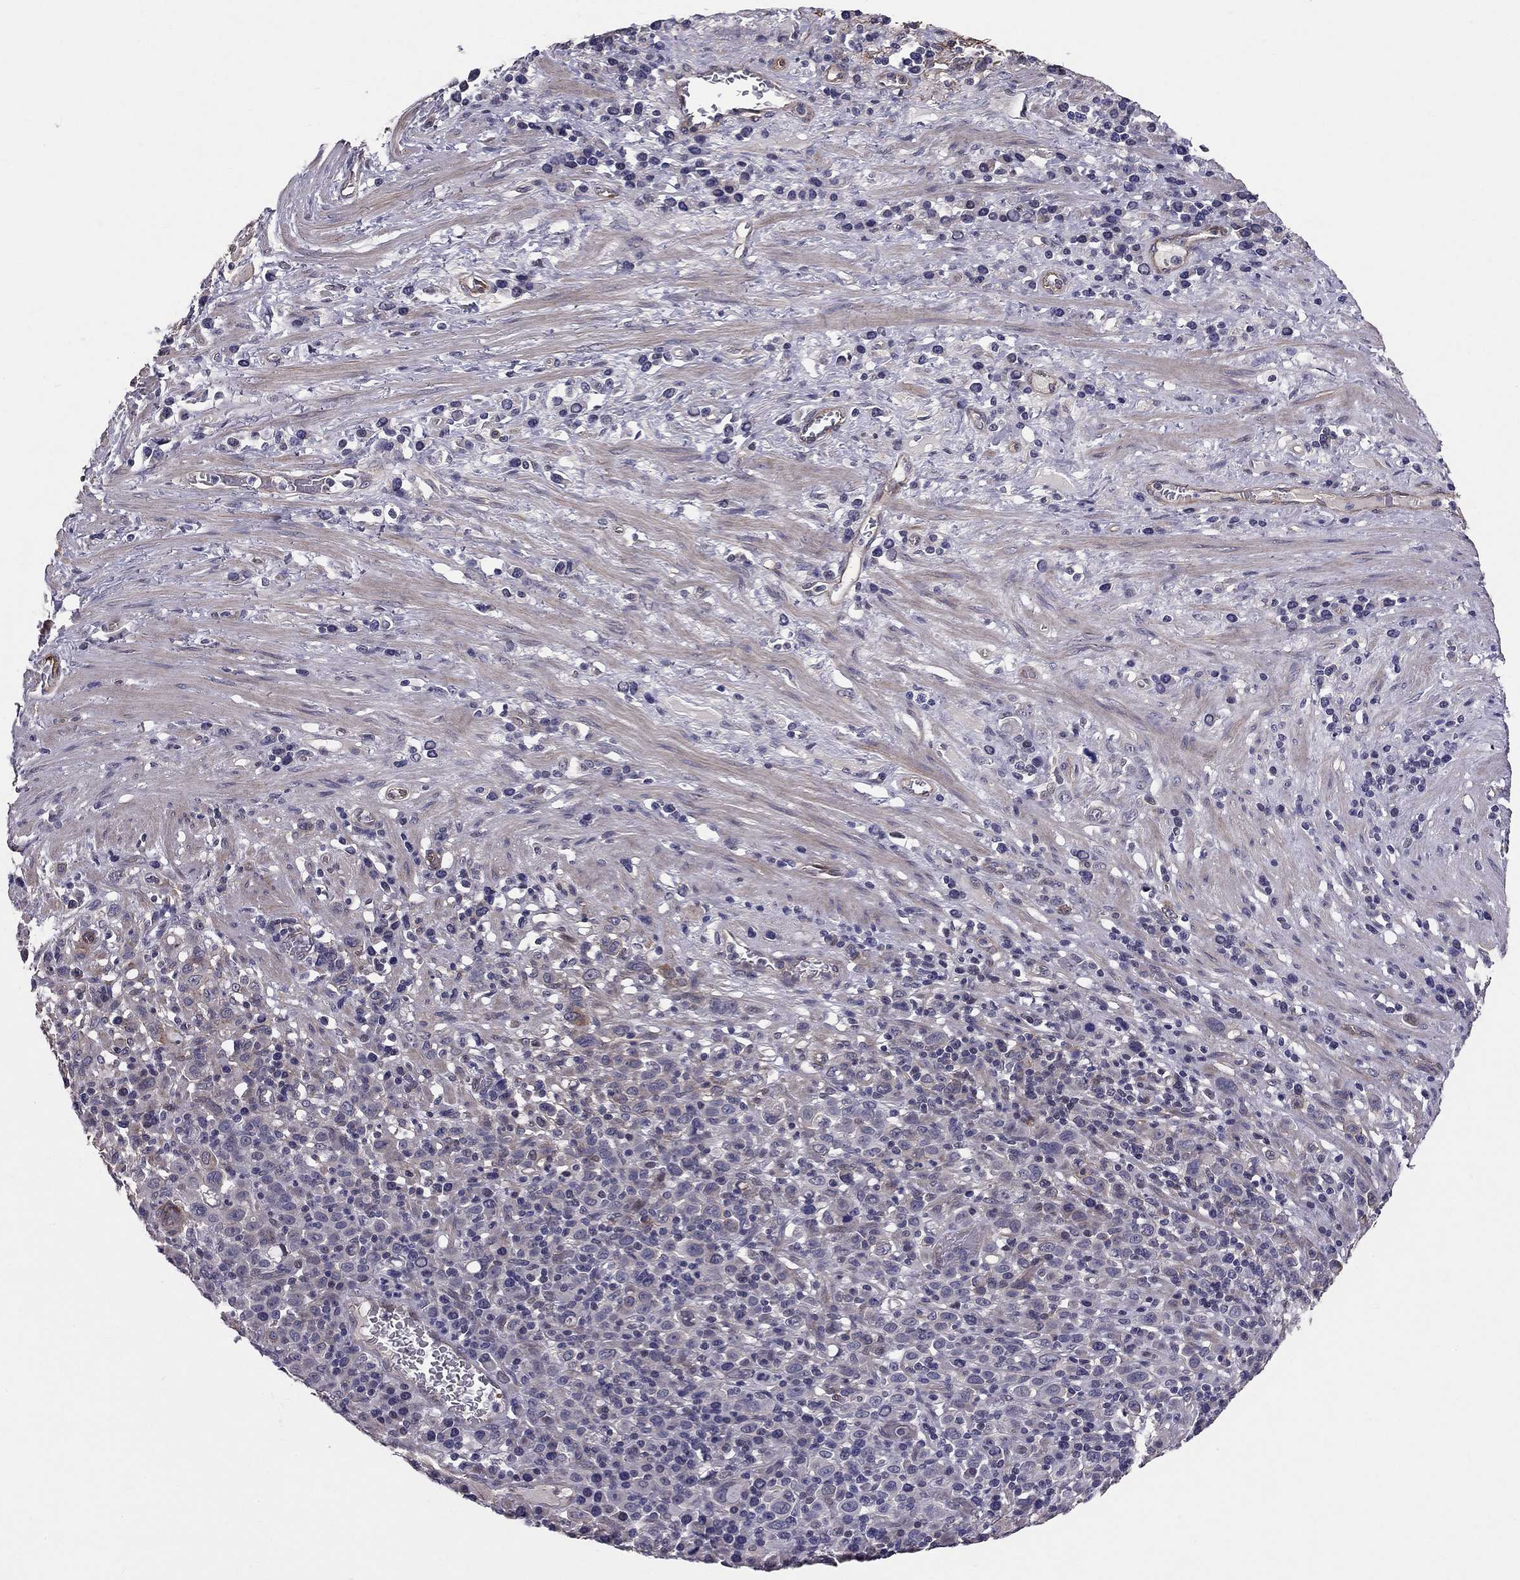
{"staining": {"intensity": "negative", "quantity": "none", "location": "none"}, "tissue": "stomach cancer", "cell_type": "Tumor cells", "image_type": "cancer", "snomed": [{"axis": "morphology", "description": "Adenocarcinoma, NOS"}, {"axis": "topography", "description": "Stomach, upper"}], "caption": "A histopathology image of human adenocarcinoma (stomach) is negative for staining in tumor cells. The staining was performed using DAB to visualize the protein expression in brown, while the nuclei were stained in blue with hematoxylin (Magnification: 20x).", "gene": "GJB4", "patient": {"sex": "male", "age": 75}}